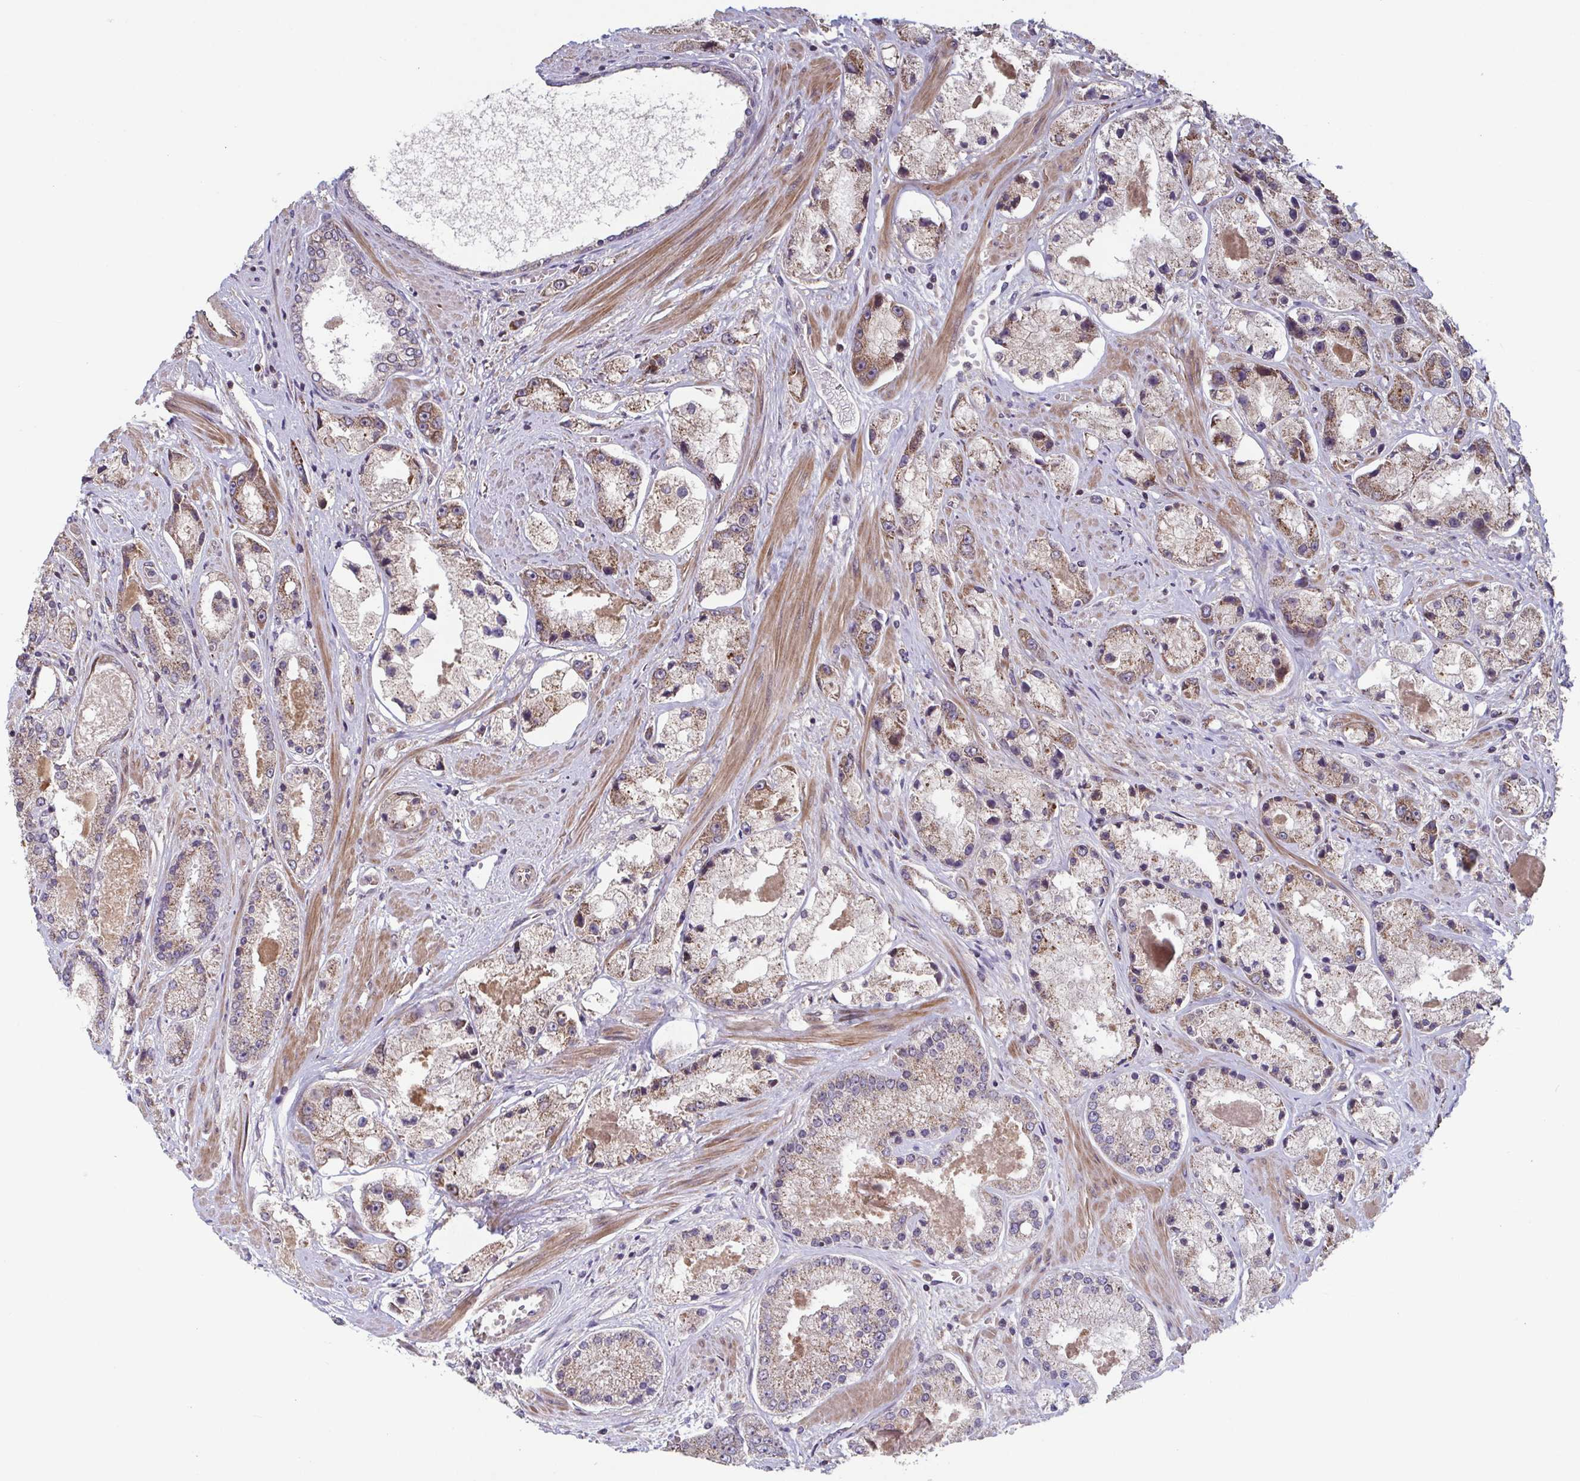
{"staining": {"intensity": "moderate", "quantity": "25%-75%", "location": "cytoplasmic/membranous"}, "tissue": "prostate cancer", "cell_type": "Tumor cells", "image_type": "cancer", "snomed": [{"axis": "morphology", "description": "Adenocarcinoma, High grade"}, {"axis": "topography", "description": "Prostate"}], "caption": "Human prostate cancer (high-grade adenocarcinoma) stained with a protein marker reveals moderate staining in tumor cells.", "gene": "COPB1", "patient": {"sex": "male", "age": 67}}